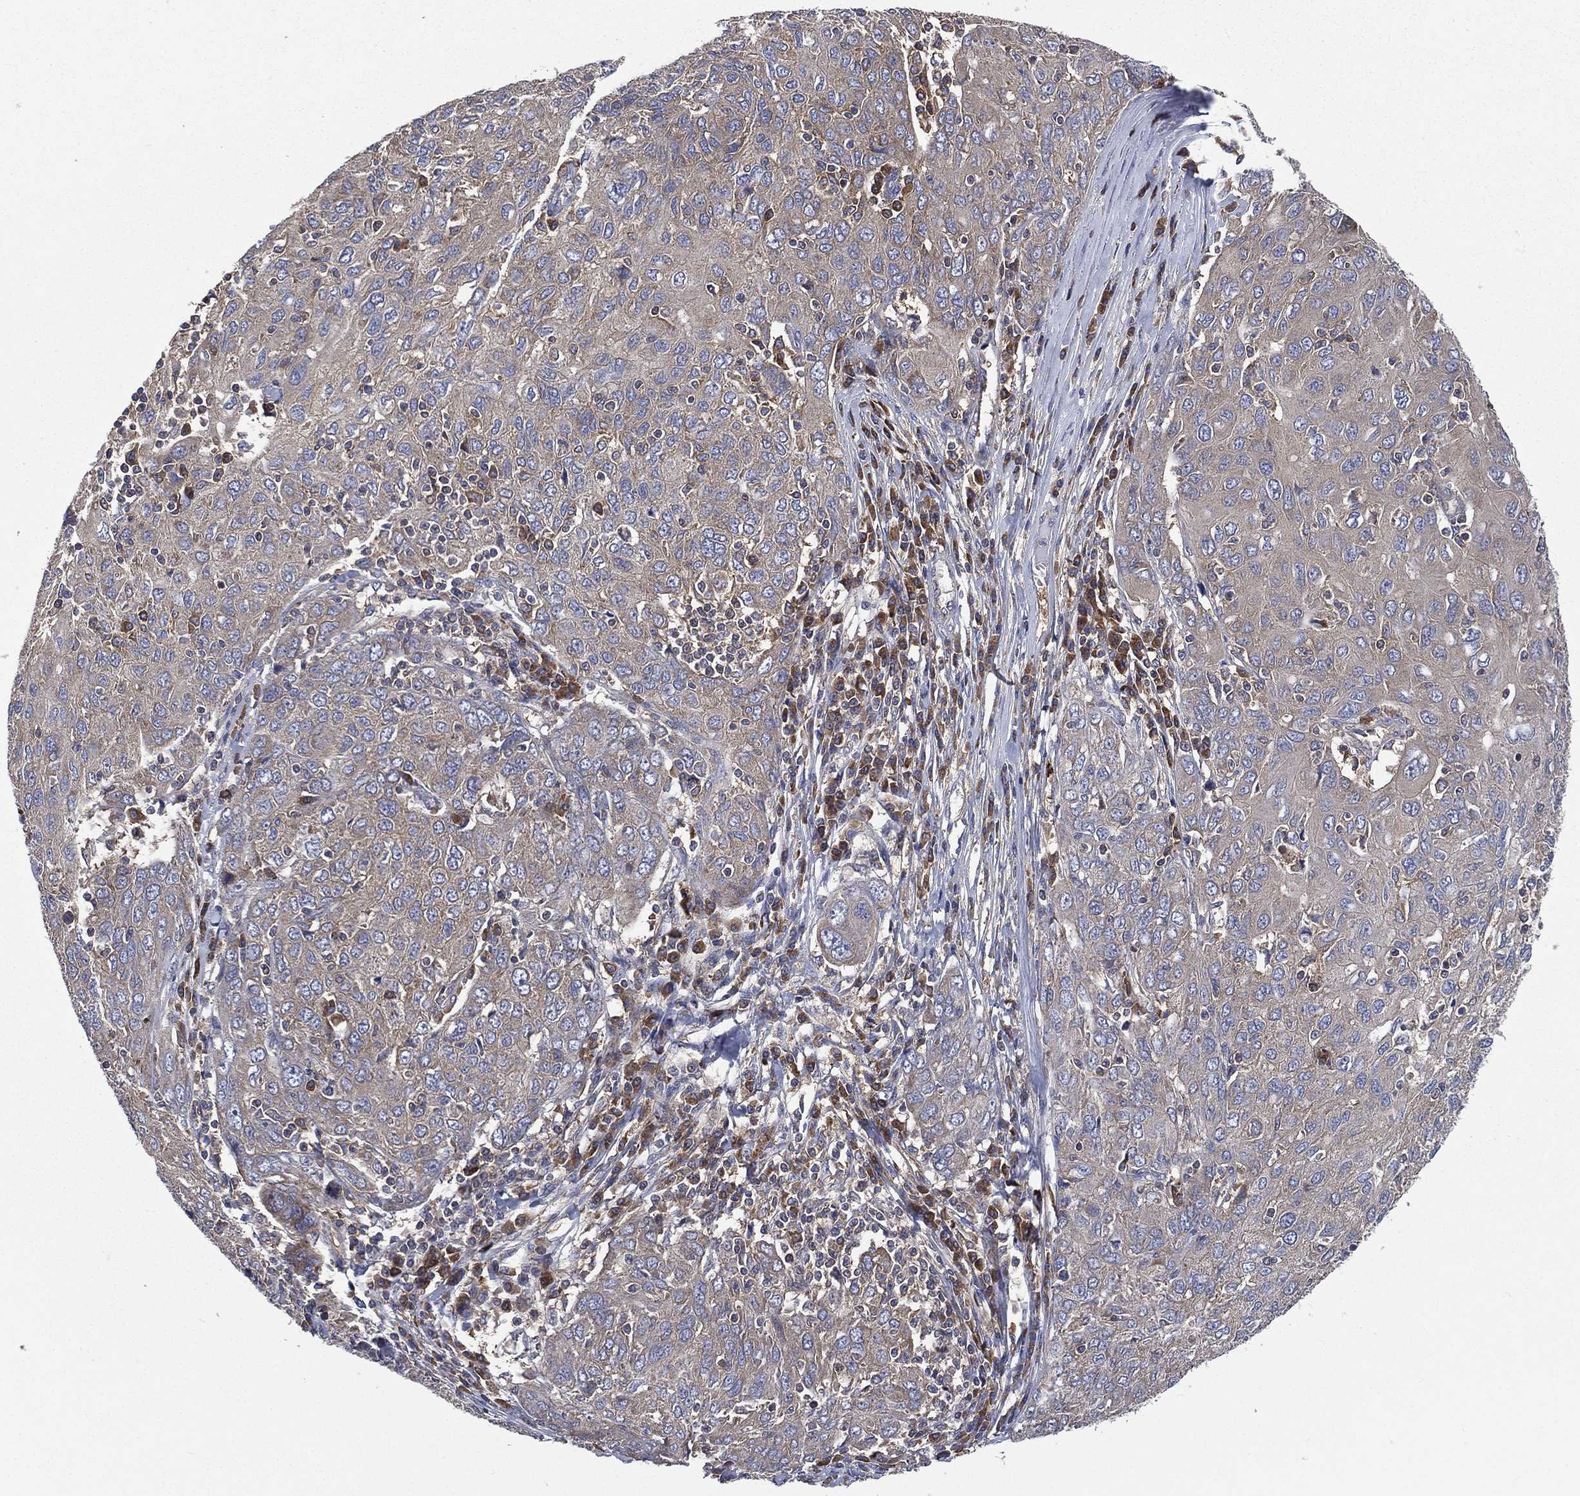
{"staining": {"intensity": "weak", "quantity": "25%-75%", "location": "cytoplasmic/membranous"}, "tissue": "ovarian cancer", "cell_type": "Tumor cells", "image_type": "cancer", "snomed": [{"axis": "morphology", "description": "Carcinoma, endometroid"}, {"axis": "topography", "description": "Ovary"}], "caption": "Immunohistochemical staining of ovarian cancer (endometroid carcinoma) displays low levels of weak cytoplasmic/membranous protein positivity in about 25%-75% of tumor cells.", "gene": "SMPD3", "patient": {"sex": "female", "age": 50}}